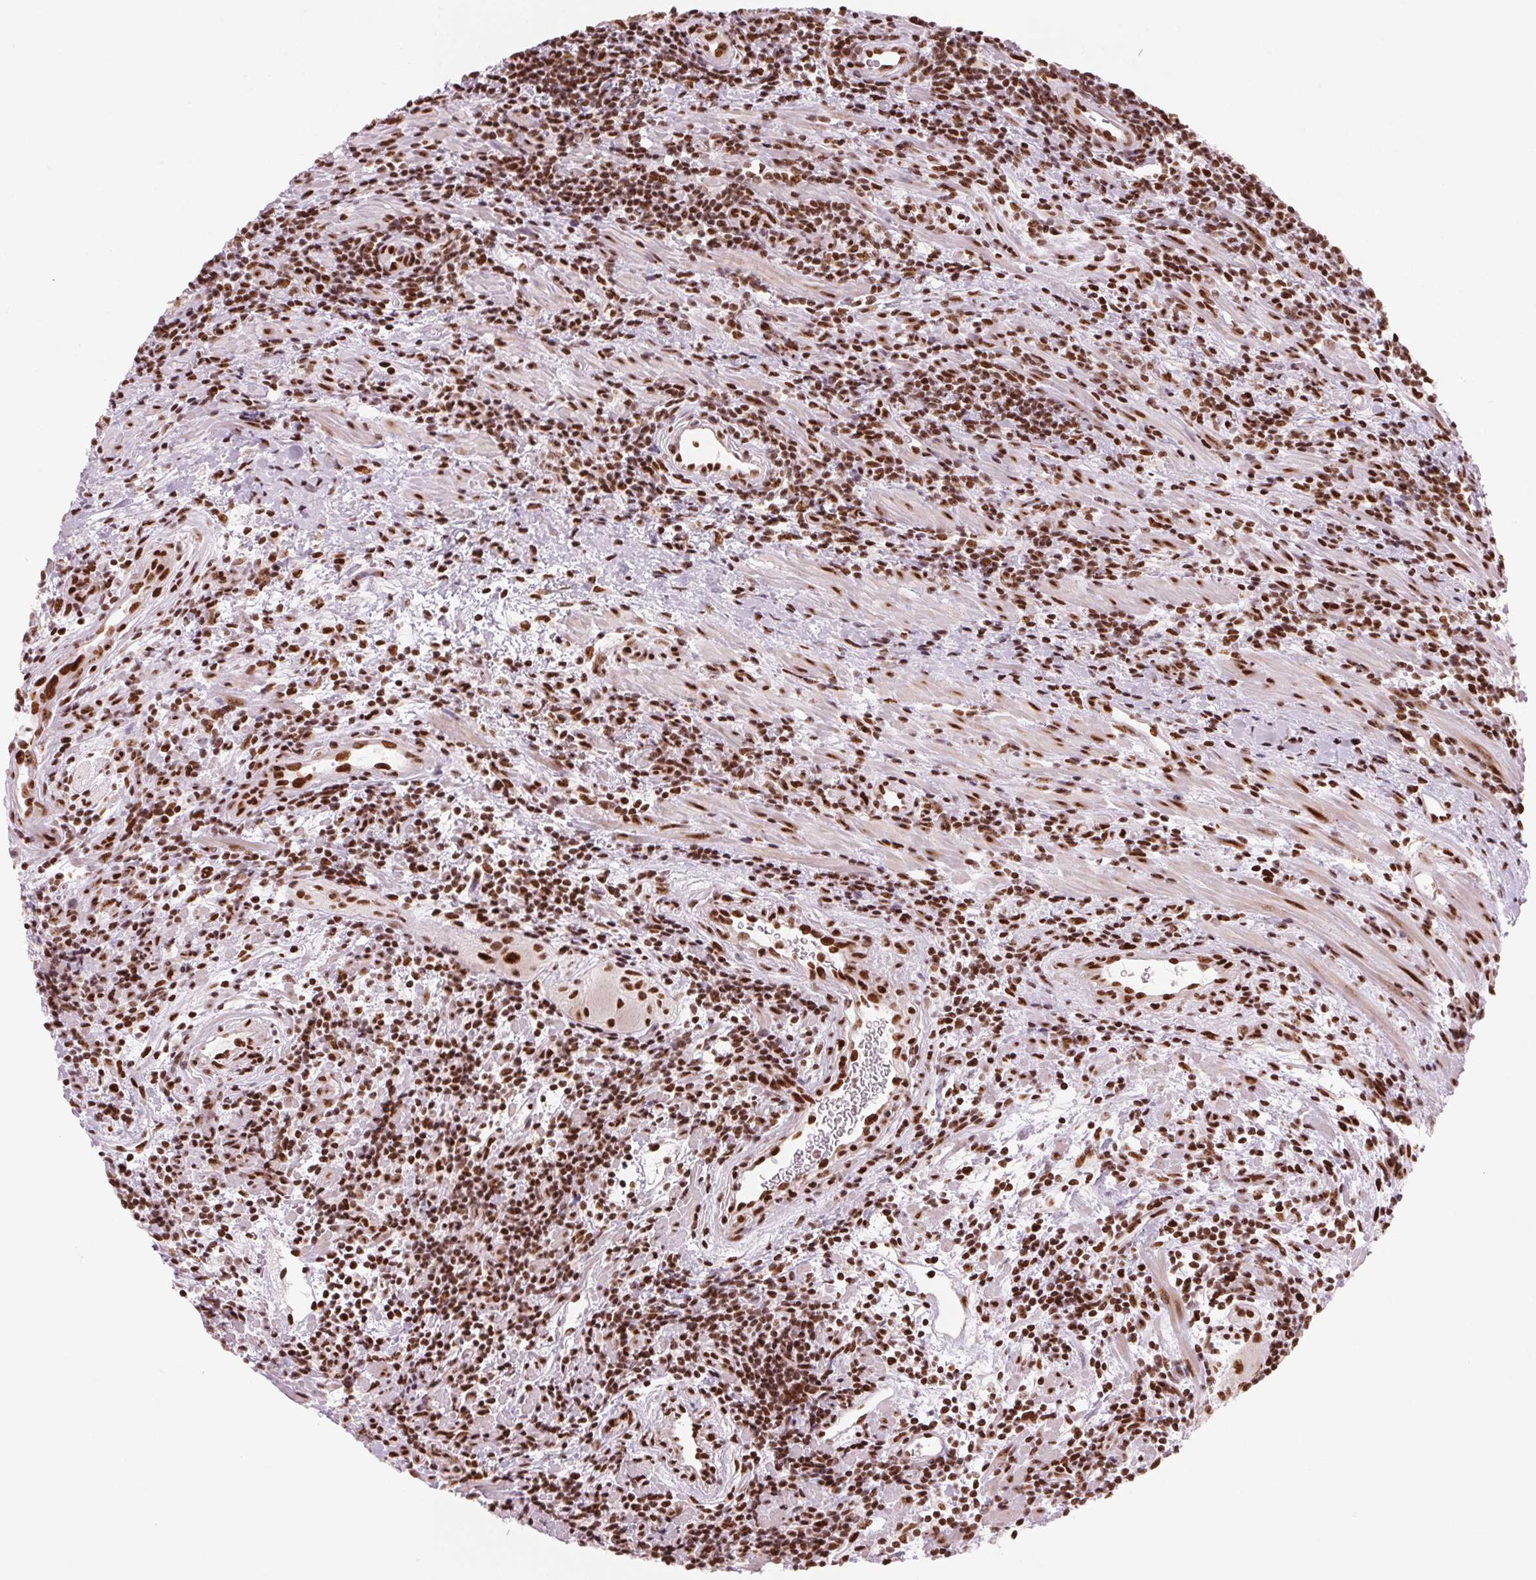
{"staining": {"intensity": "strong", "quantity": ">75%", "location": "nuclear"}, "tissue": "lymphoma", "cell_type": "Tumor cells", "image_type": "cancer", "snomed": [{"axis": "morphology", "description": "Malignant lymphoma, non-Hodgkin's type, High grade"}, {"axis": "topography", "description": "Small intestine"}], "caption": "This is a histology image of immunohistochemistry (IHC) staining of lymphoma, which shows strong positivity in the nuclear of tumor cells.", "gene": "NXF1", "patient": {"sex": "female", "age": 56}}